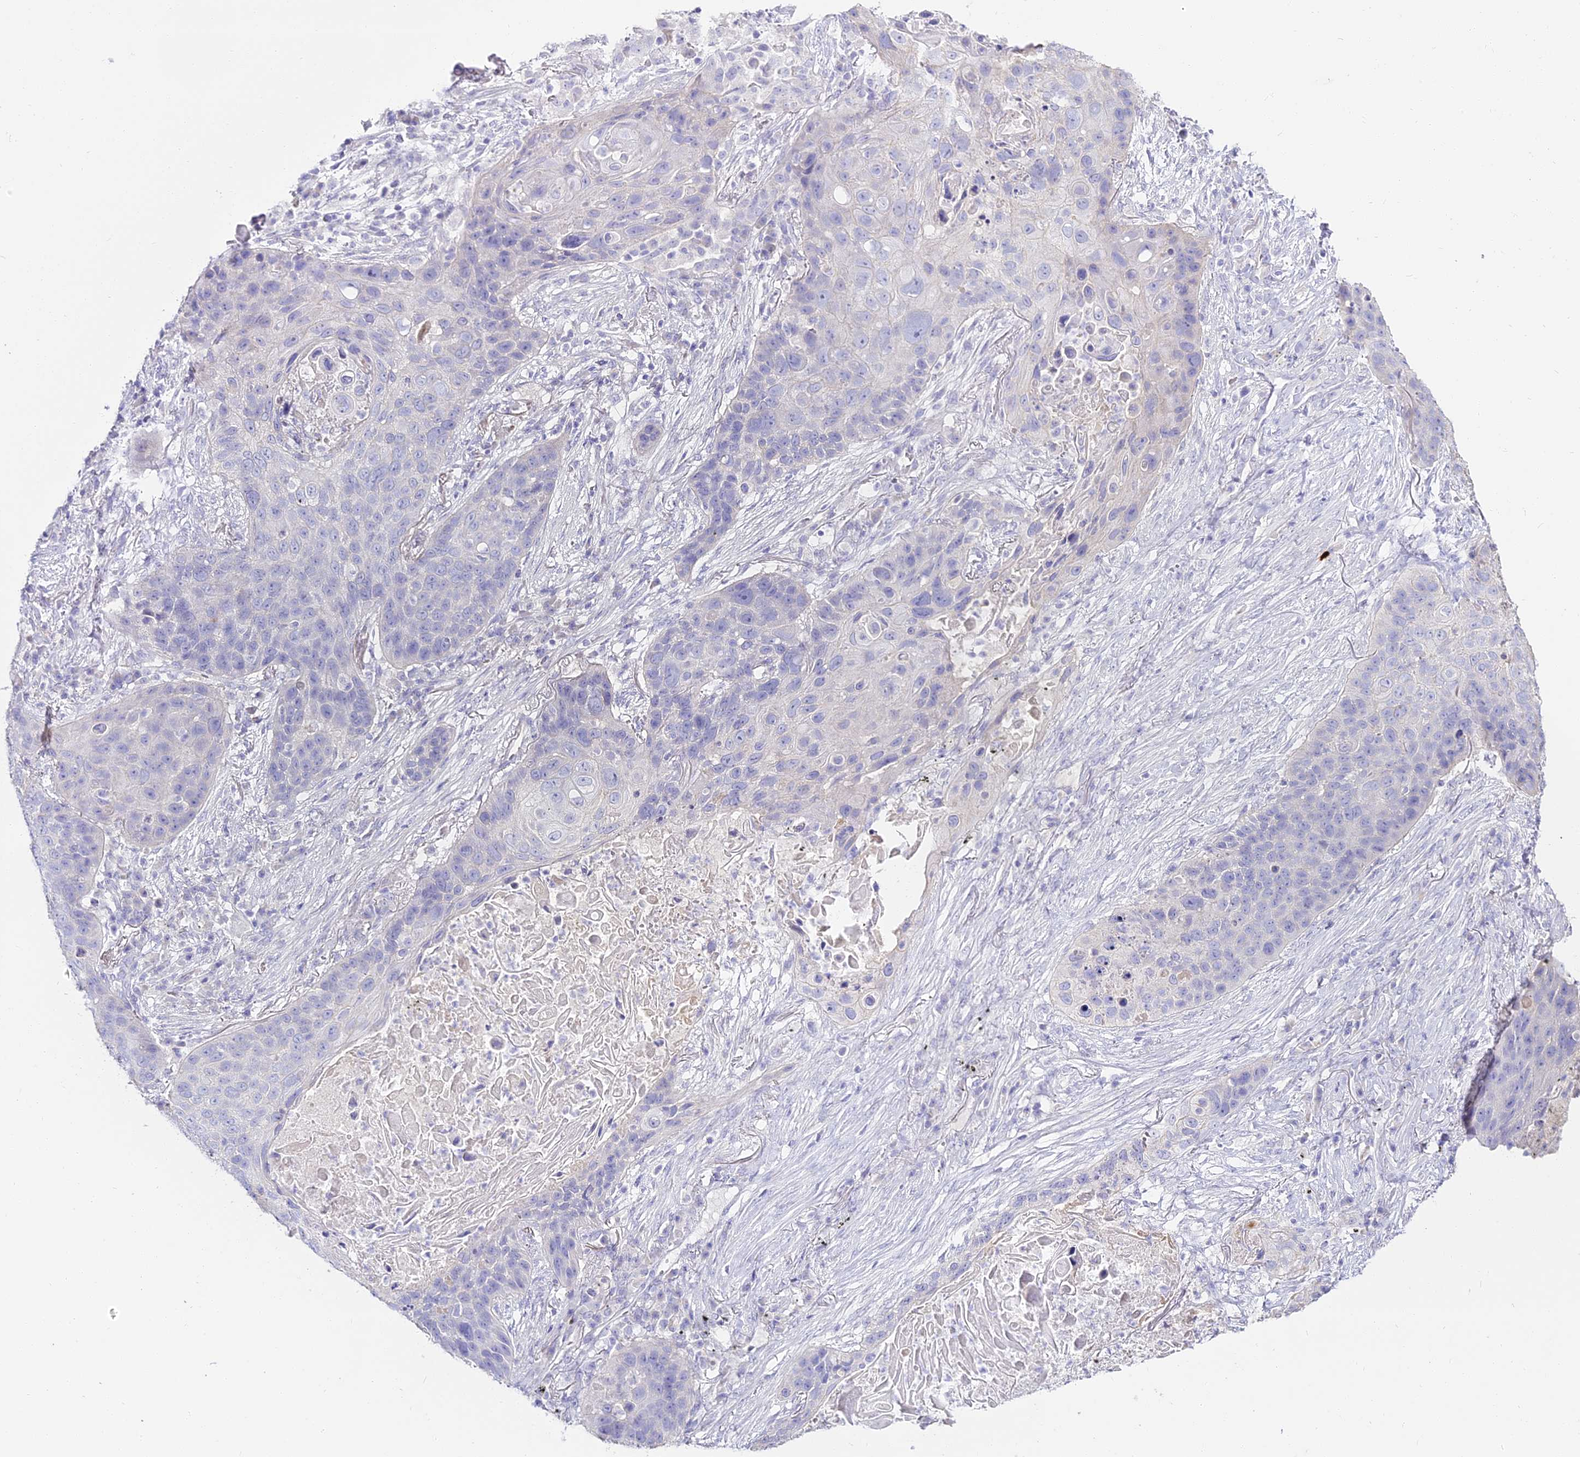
{"staining": {"intensity": "negative", "quantity": "none", "location": "none"}, "tissue": "lung cancer", "cell_type": "Tumor cells", "image_type": "cancer", "snomed": [{"axis": "morphology", "description": "Squamous cell carcinoma, NOS"}, {"axis": "topography", "description": "Lung"}], "caption": "Protein analysis of lung squamous cell carcinoma reveals no significant expression in tumor cells. Nuclei are stained in blue.", "gene": "ALPG", "patient": {"sex": "female", "age": 63}}